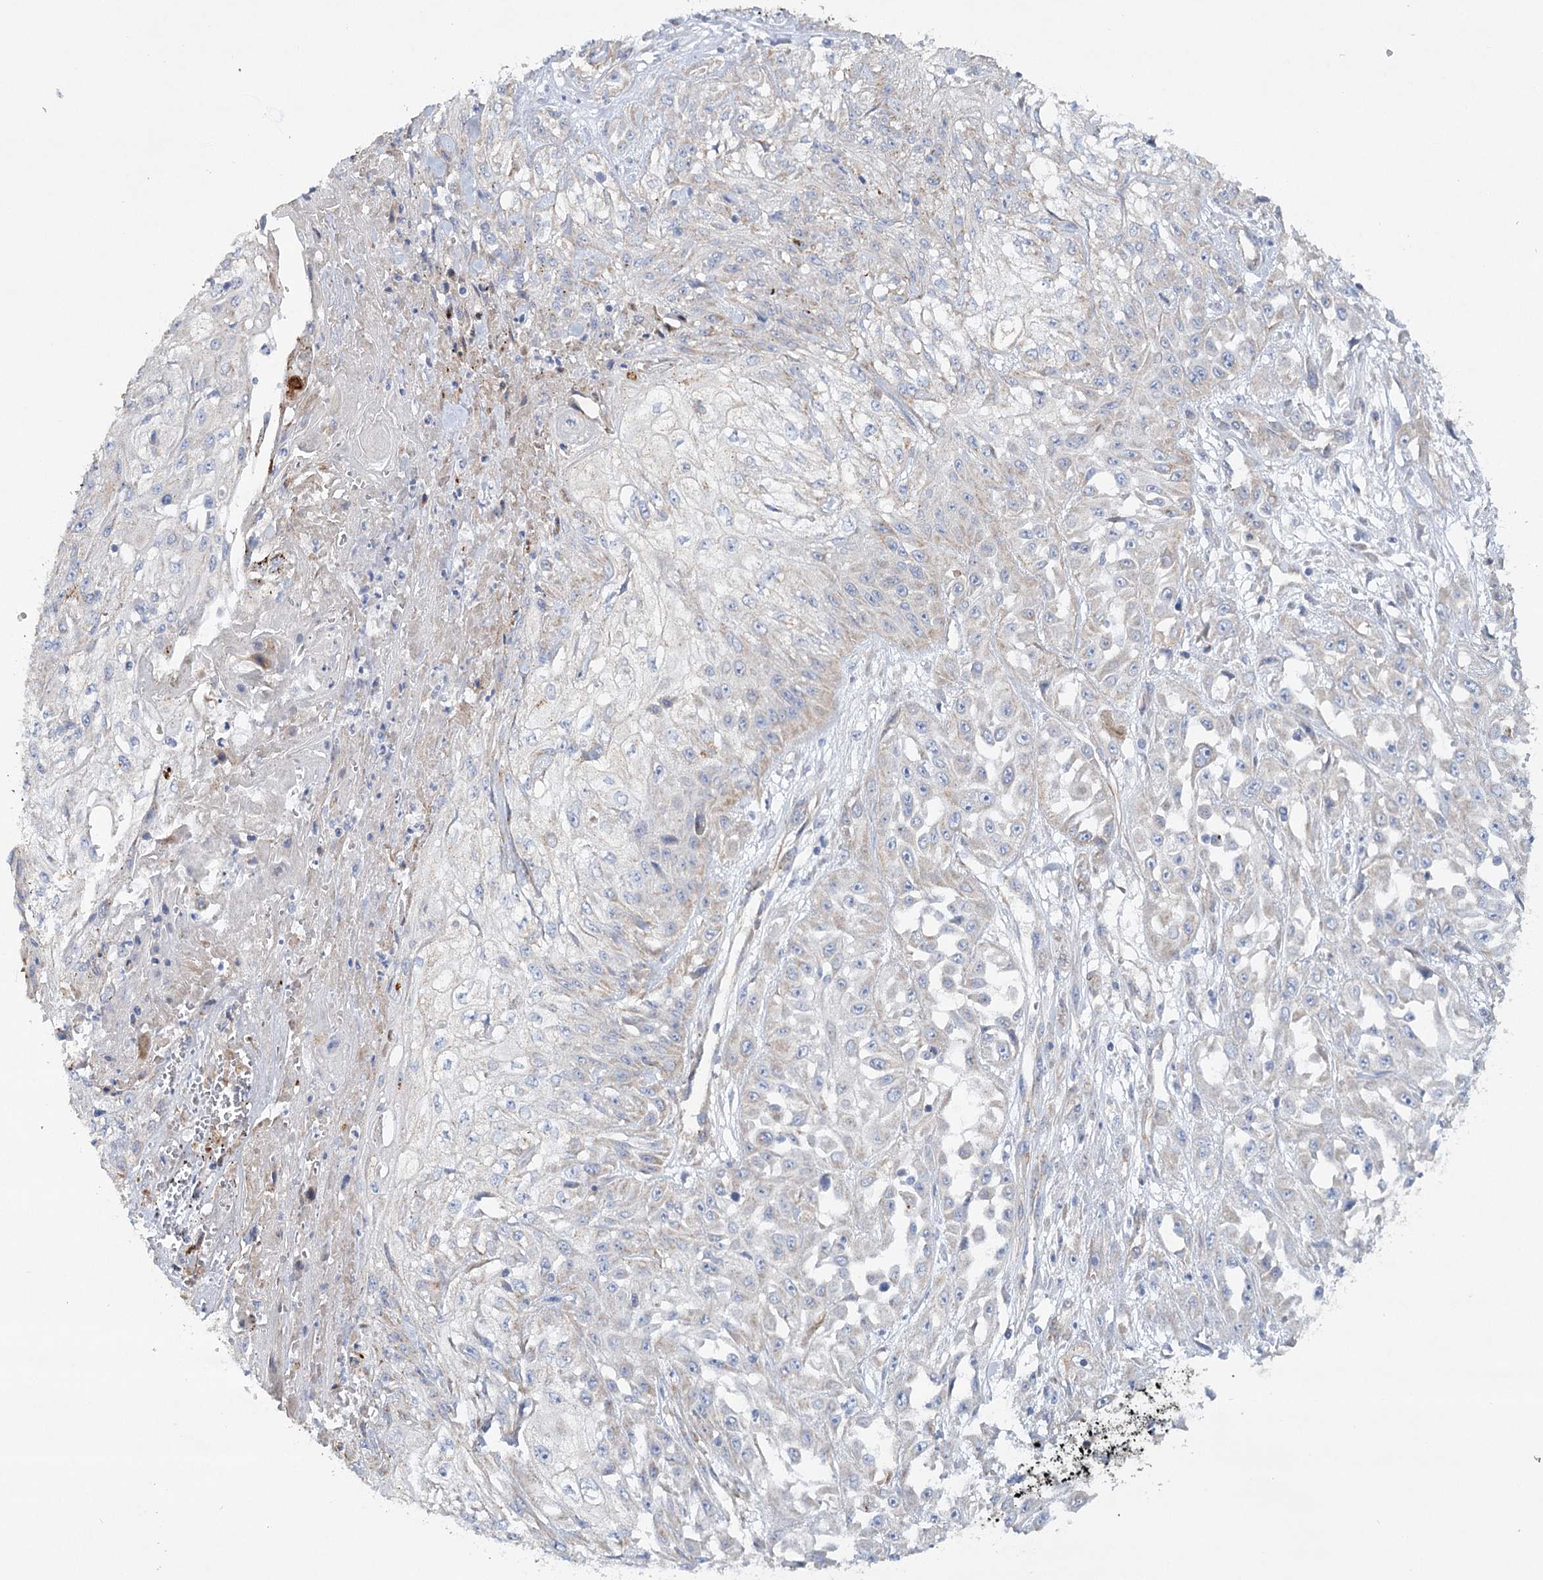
{"staining": {"intensity": "negative", "quantity": "none", "location": "none"}, "tissue": "skin cancer", "cell_type": "Tumor cells", "image_type": "cancer", "snomed": [{"axis": "morphology", "description": "Squamous cell carcinoma, NOS"}, {"axis": "morphology", "description": "Squamous cell carcinoma, metastatic, NOS"}, {"axis": "topography", "description": "Skin"}, {"axis": "topography", "description": "Lymph node"}], "caption": "Immunohistochemistry (IHC) of skin metastatic squamous cell carcinoma displays no staining in tumor cells.", "gene": "TMEM164", "patient": {"sex": "male", "age": 75}}